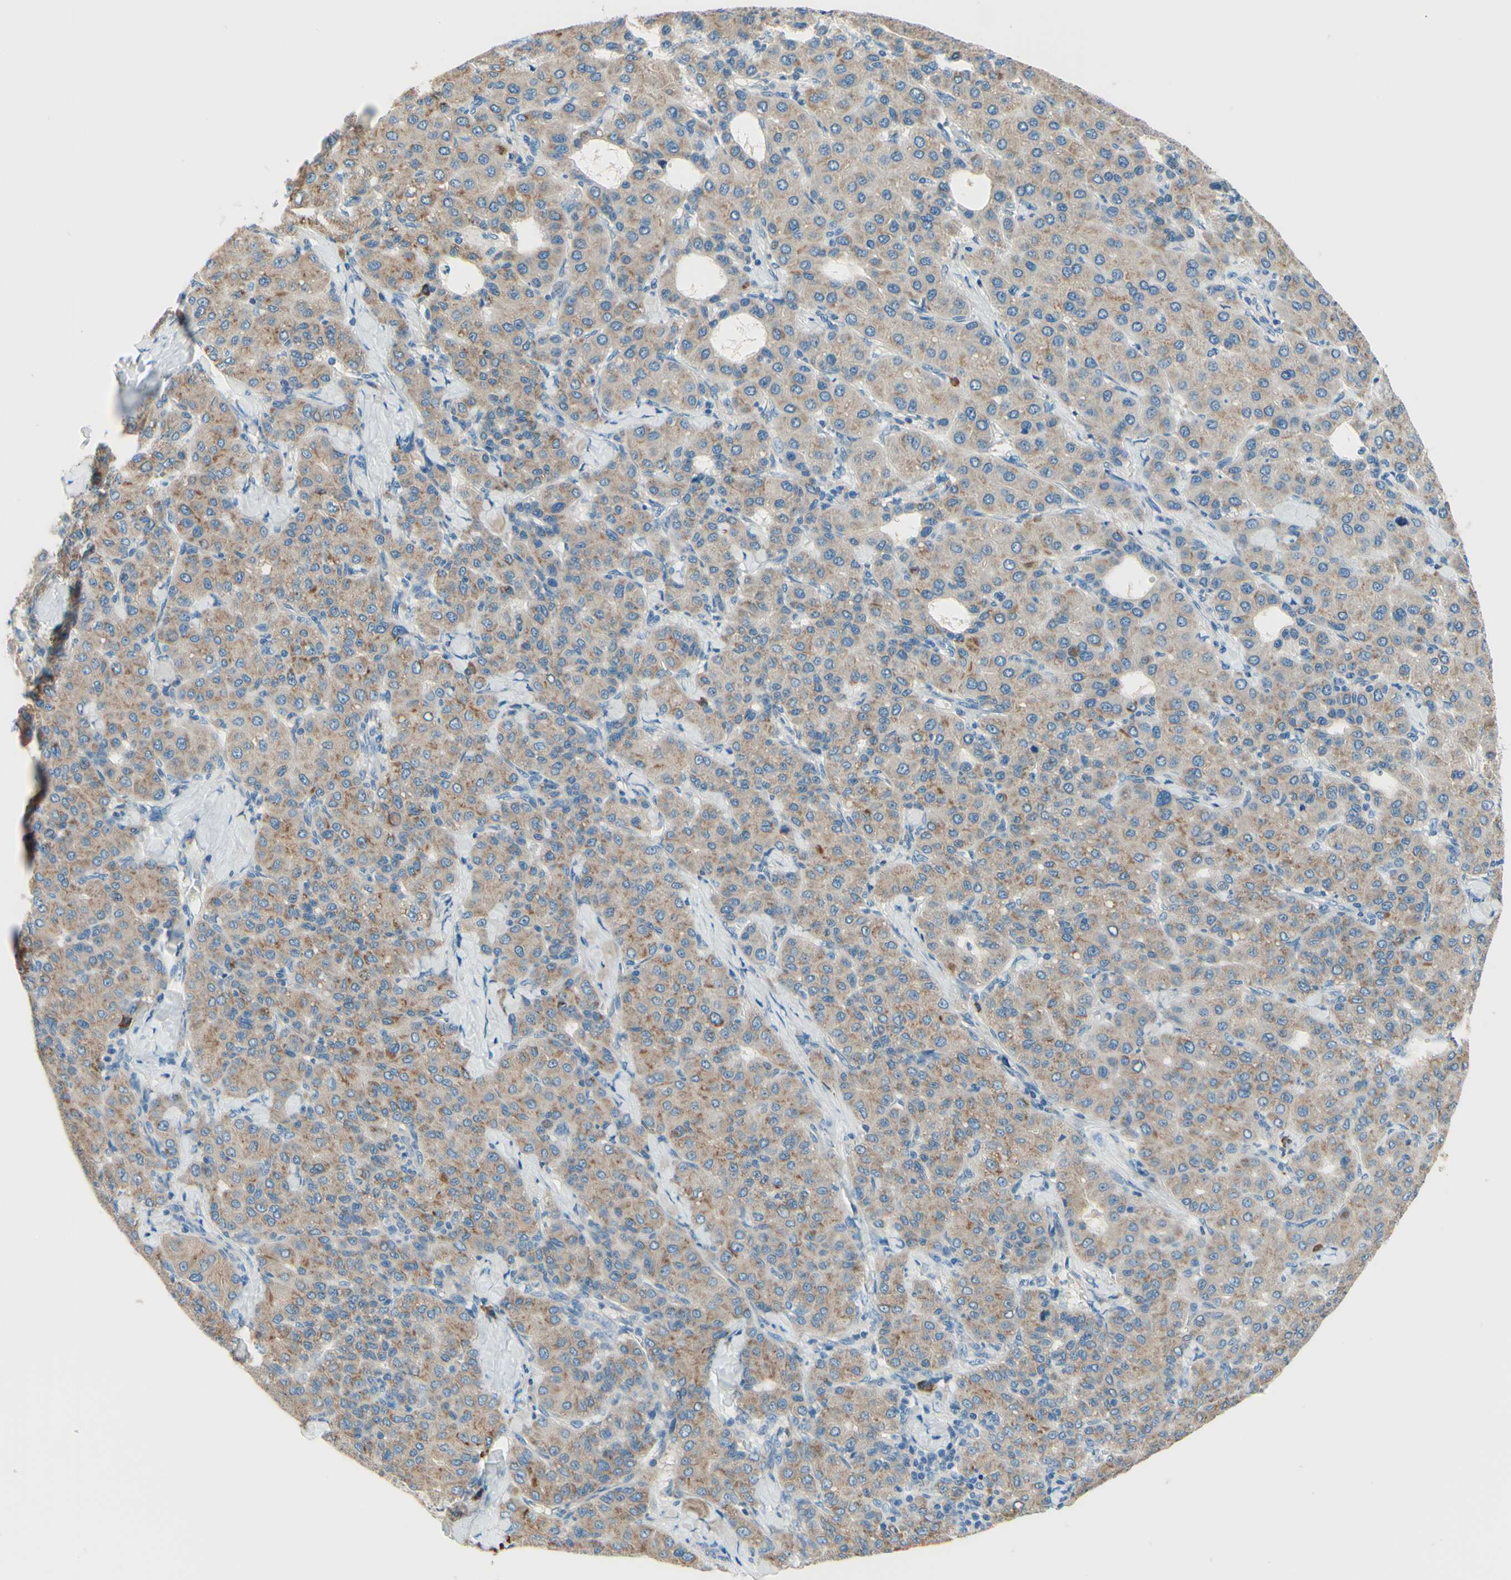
{"staining": {"intensity": "weak", "quantity": ">75%", "location": "cytoplasmic/membranous"}, "tissue": "liver cancer", "cell_type": "Tumor cells", "image_type": "cancer", "snomed": [{"axis": "morphology", "description": "Carcinoma, Hepatocellular, NOS"}, {"axis": "topography", "description": "Liver"}], "caption": "Approximately >75% of tumor cells in human hepatocellular carcinoma (liver) display weak cytoplasmic/membranous protein expression as visualized by brown immunohistochemical staining.", "gene": "PASD1", "patient": {"sex": "male", "age": 65}}